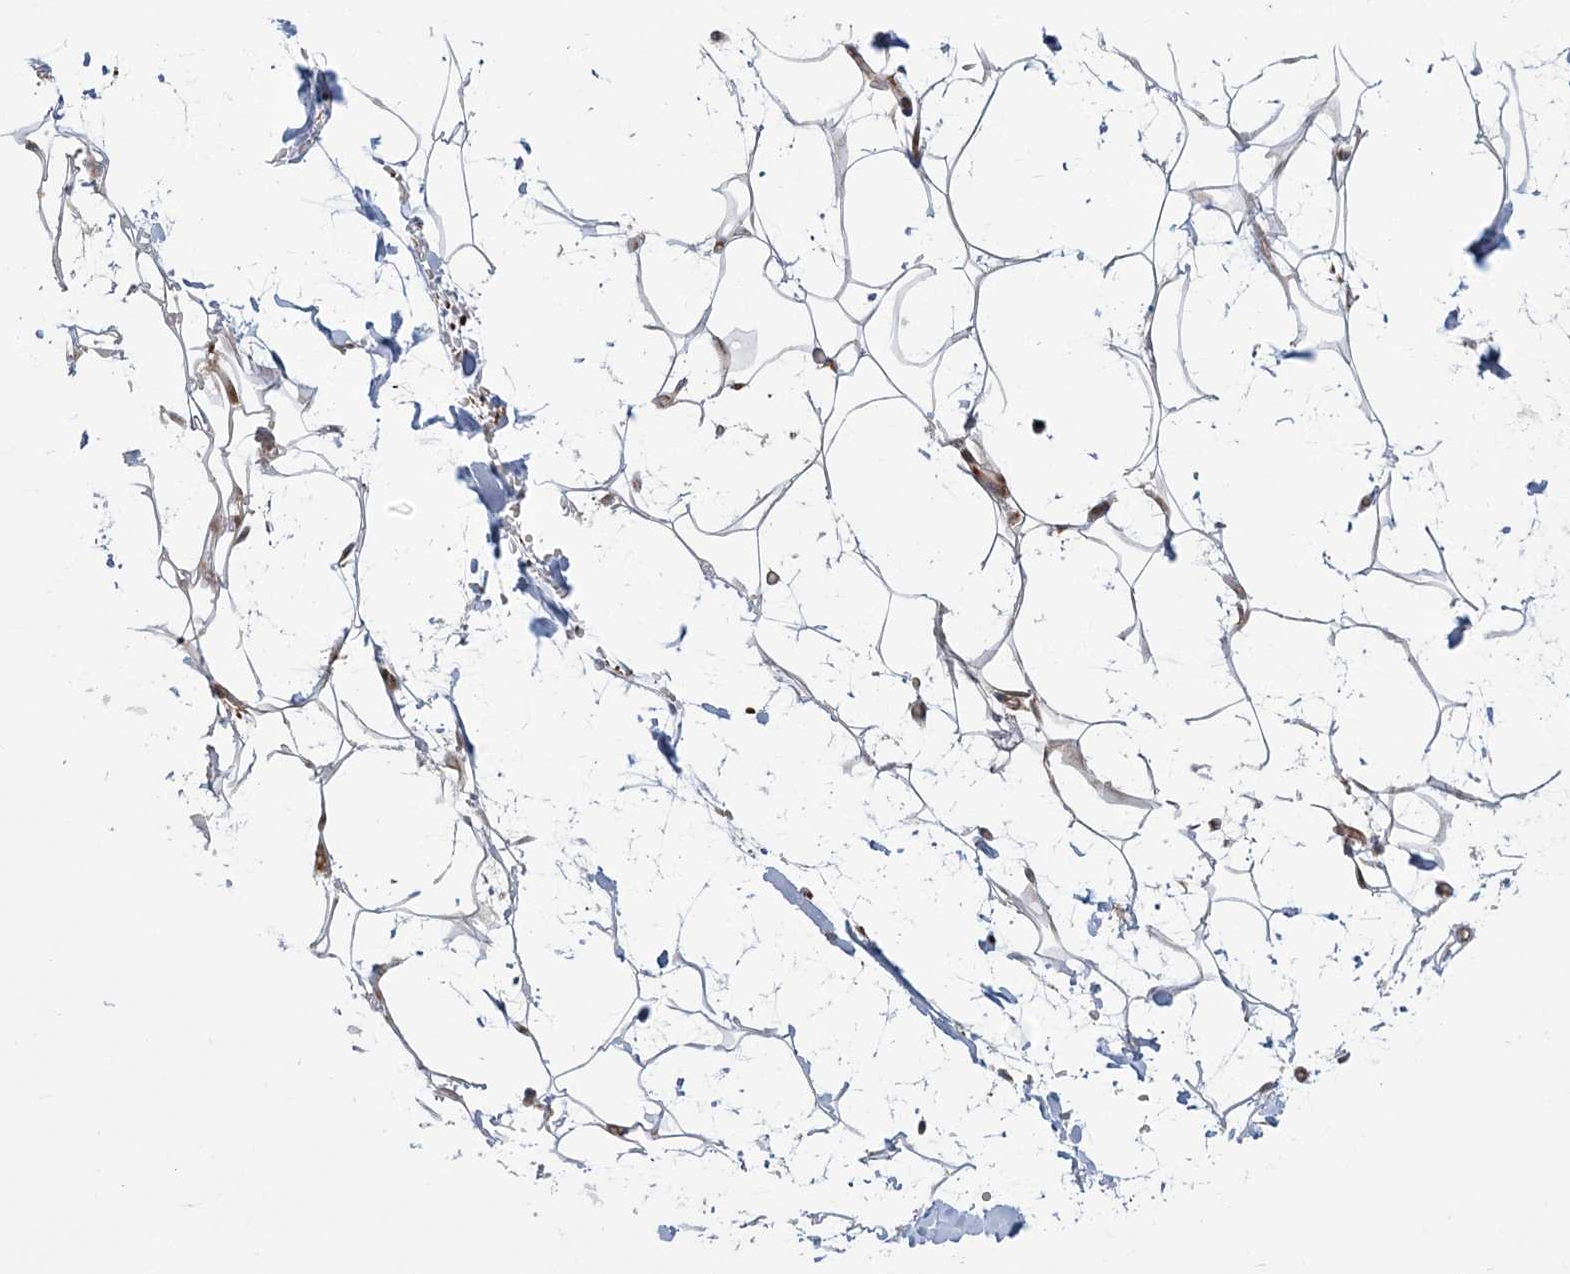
{"staining": {"intensity": "weak", "quantity": "25%-75%", "location": "cytoplasmic/membranous"}, "tissue": "adipose tissue", "cell_type": "Adipocytes", "image_type": "normal", "snomed": [{"axis": "morphology", "description": "Normal tissue, NOS"}, {"axis": "topography", "description": "Breast"}], "caption": "A brown stain shows weak cytoplasmic/membranous expression of a protein in adipocytes of unremarkable human adipose tissue.", "gene": "NUDT9", "patient": {"sex": "female", "age": 26}}